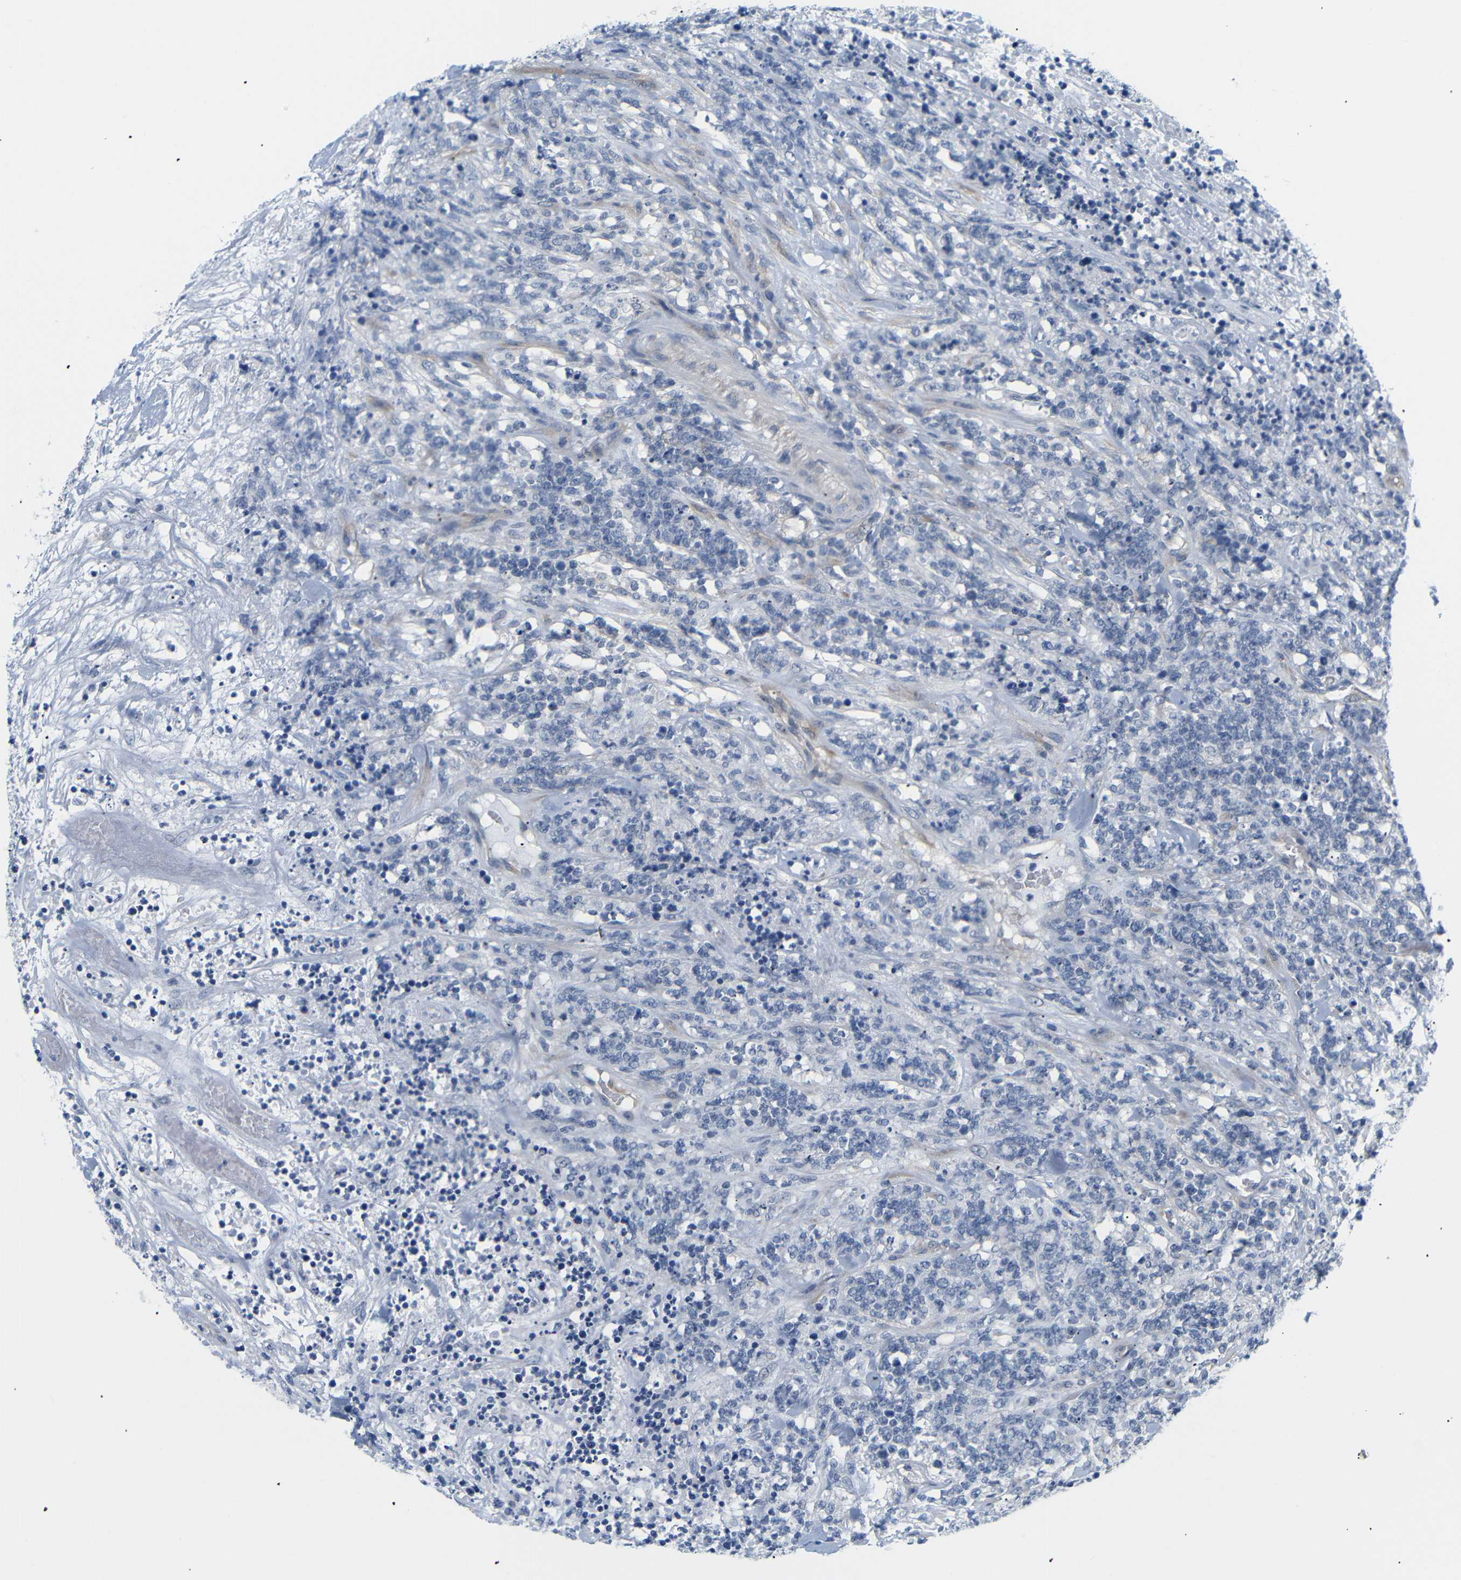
{"staining": {"intensity": "negative", "quantity": "none", "location": "none"}, "tissue": "lymphoma", "cell_type": "Tumor cells", "image_type": "cancer", "snomed": [{"axis": "morphology", "description": "Malignant lymphoma, non-Hodgkin's type, High grade"}, {"axis": "topography", "description": "Soft tissue"}], "caption": "Immunohistochemistry histopathology image of neoplastic tissue: lymphoma stained with DAB exhibits no significant protein positivity in tumor cells.", "gene": "STMN3", "patient": {"sex": "male", "age": 18}}